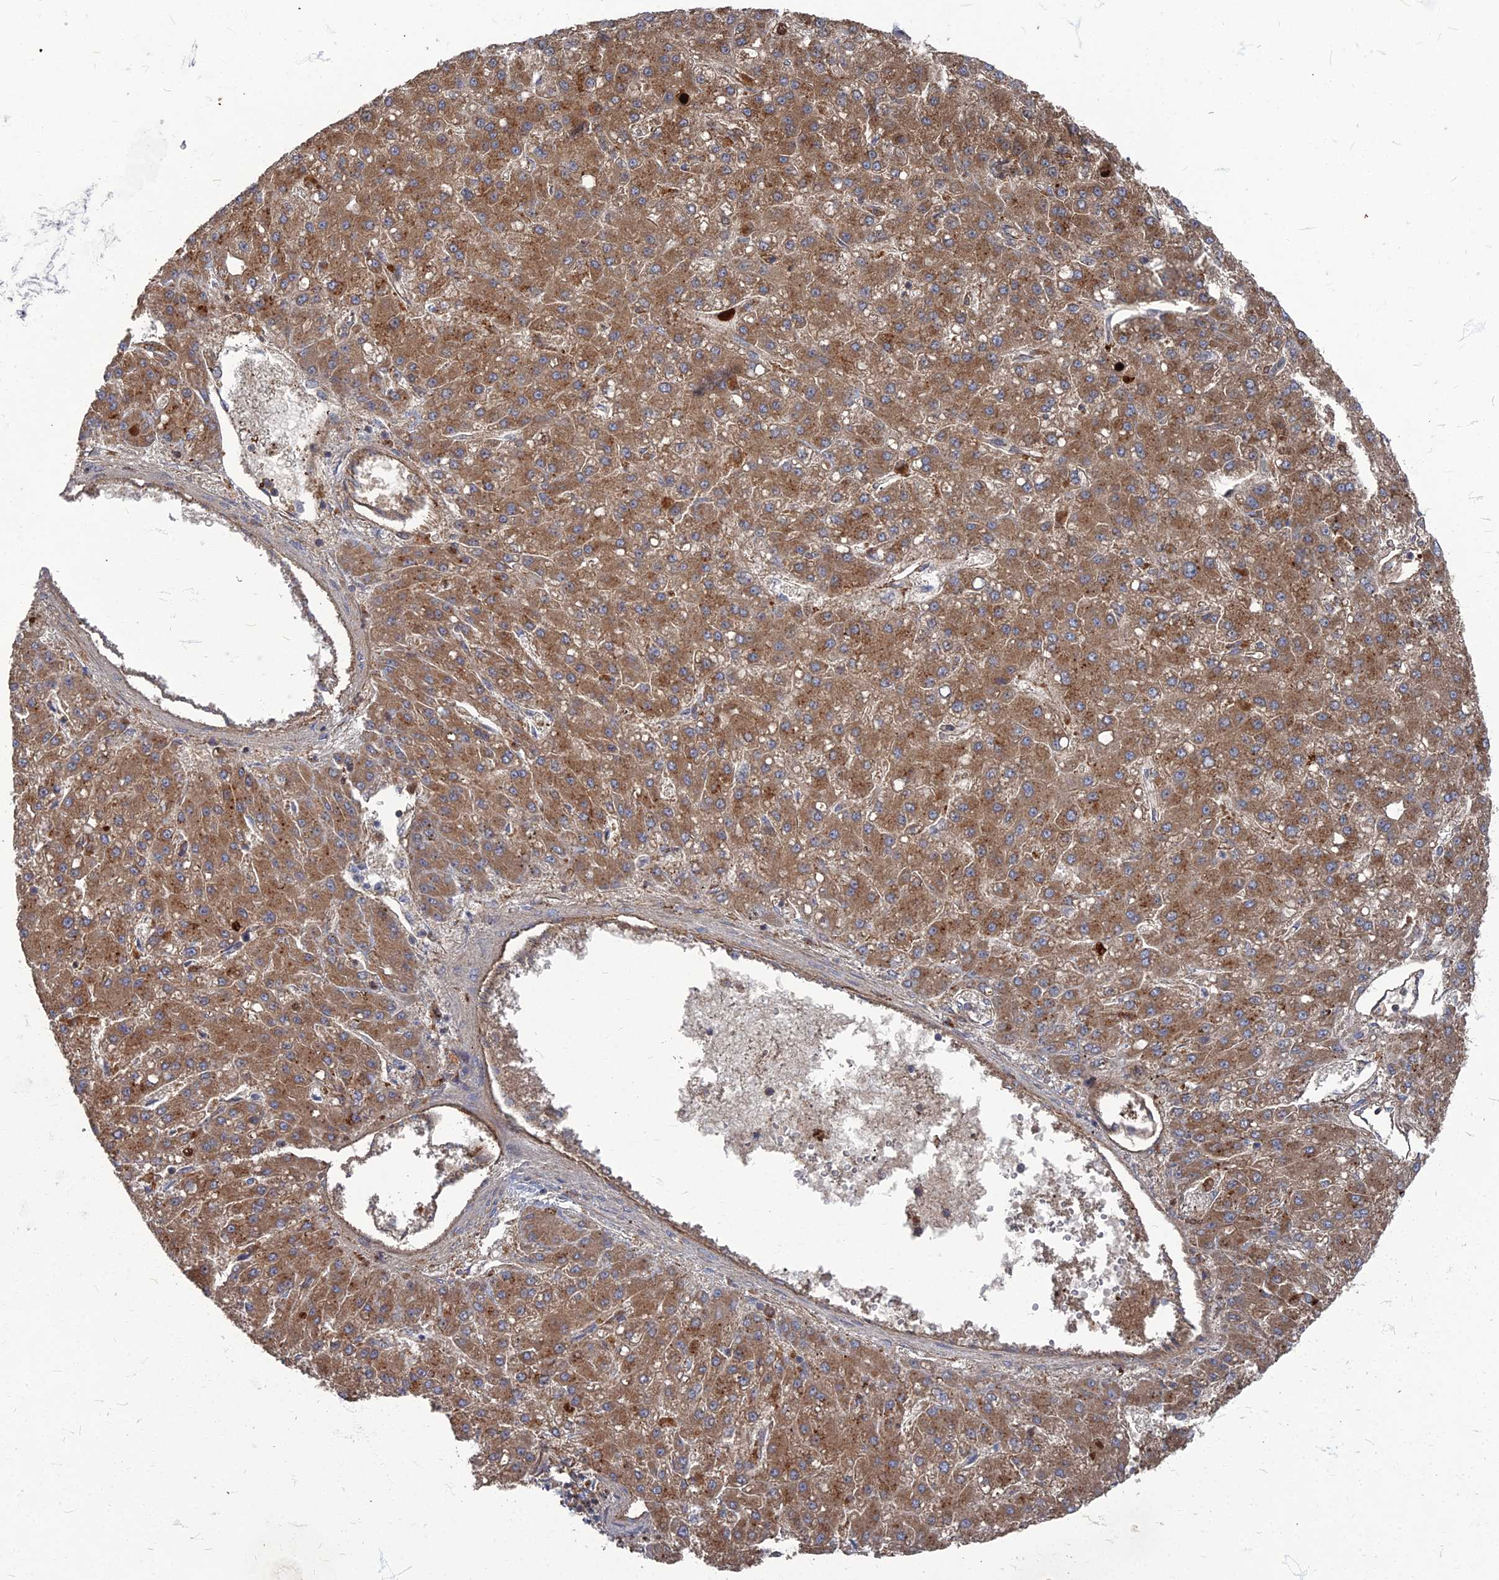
{"staining": {"intensity": "moderate", "quantity": ">75%", "location": "cytoplasmic/membranous"}, "tissue": "liver cancer", "cell_type": "Tumor cells", "image_type": "cancer", "snomed": [{"axis": "morphology", "description": "Carcinoma, Hepatocellular, NOS"}, {"axis": "topography", "description": "Liver"}], "caption": "Hepatocellular carcinoma (liver) stained for a protein (brown) exhibits moderate cytoplasmic/membranous positive expression in about >75% of tumor cells.", "gene": "PPCDC", "patient": {"sex": "male", "age": 67}}